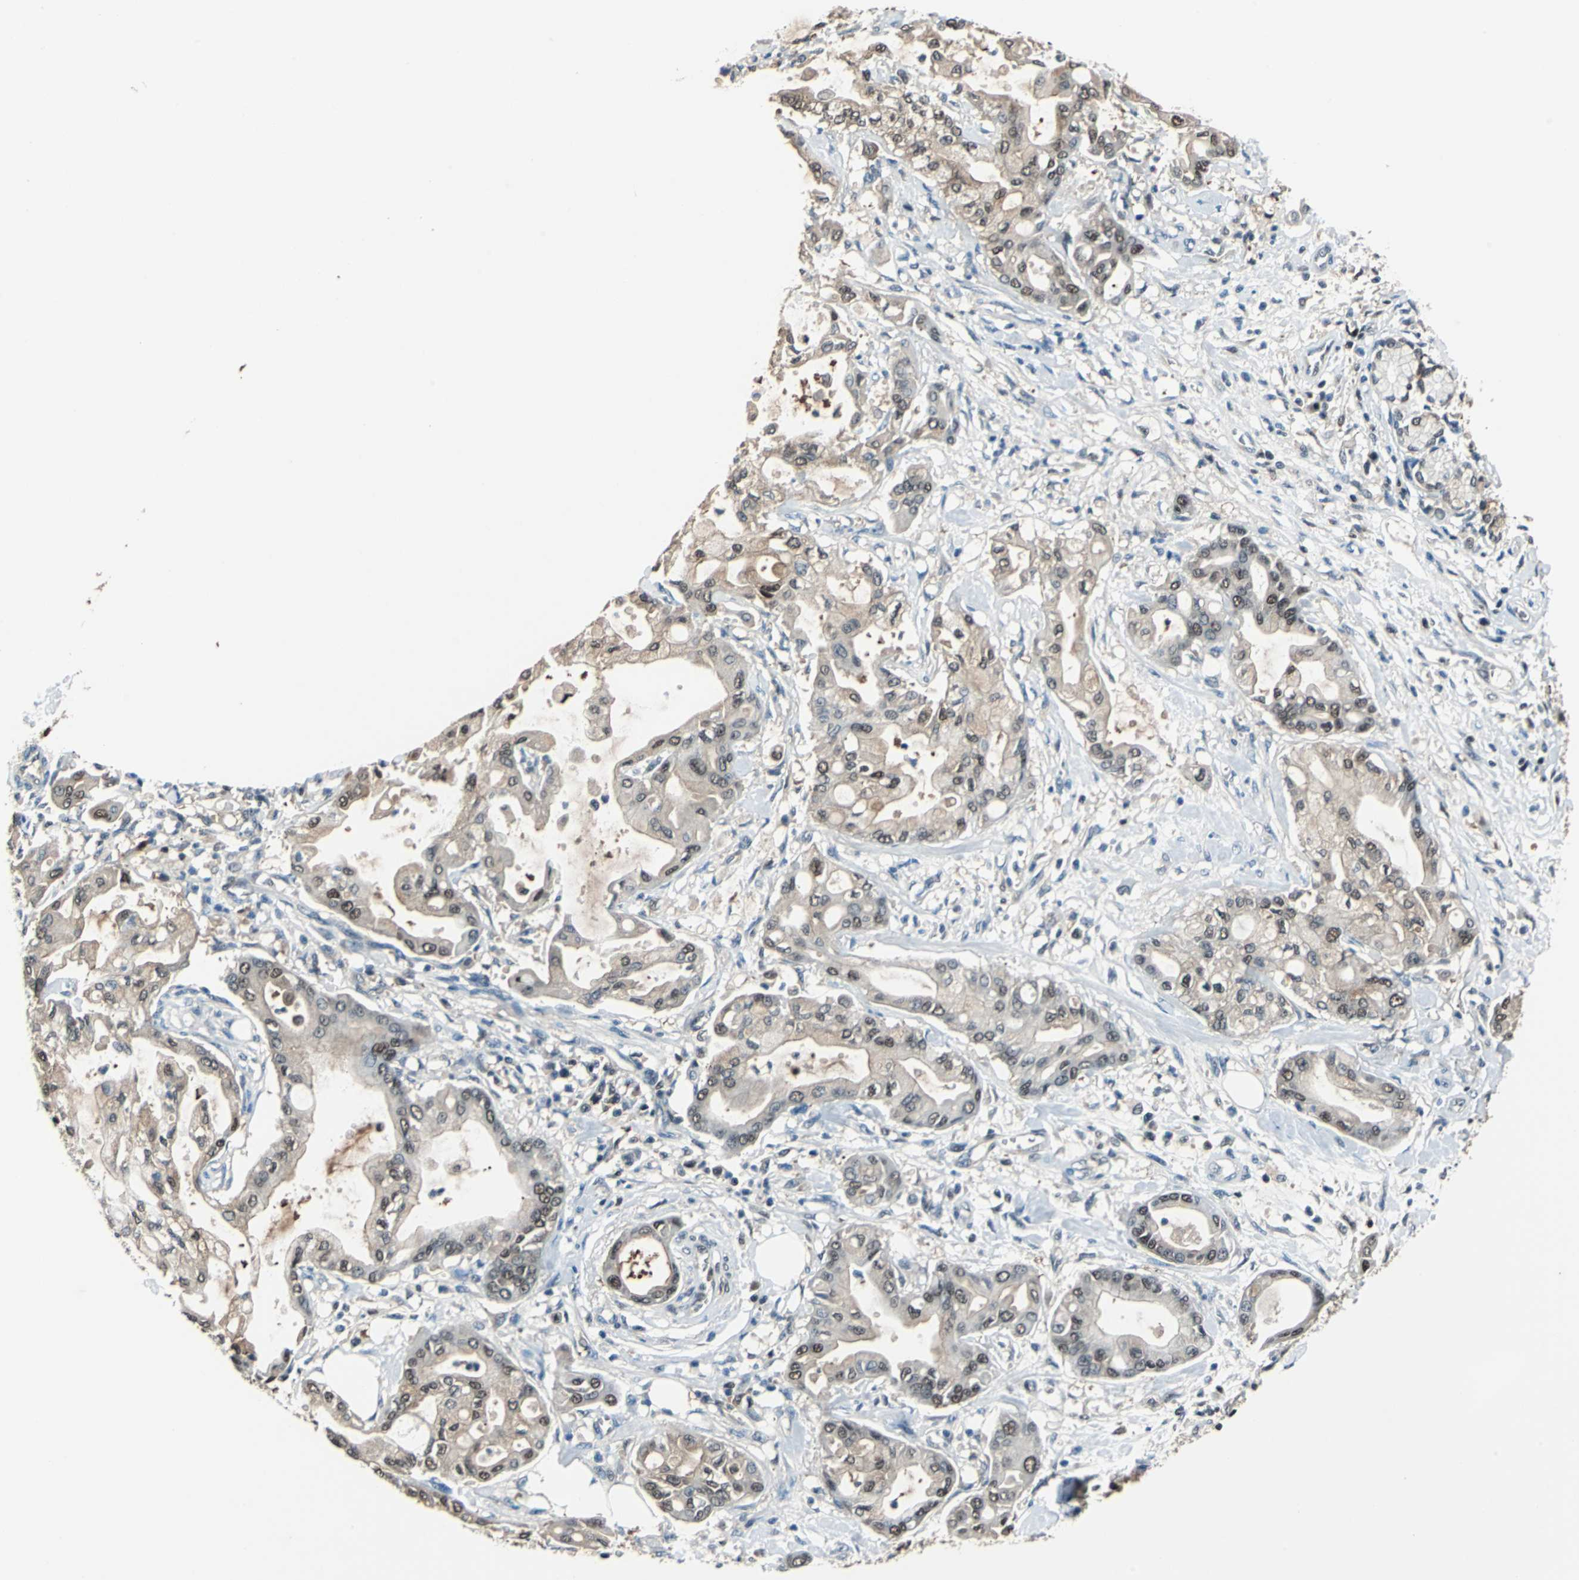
{"staining": {"intensity": "weak", "quantity": "25%-75%", "location": "cytoplasmic/membranous,nuclear"}, "tissue": "pancreatic cancer", "cell_type": "Tumor cells", "image_type": "cancer", "snomed": [{"axis": "morphology", "description": "Adenocarcinoma, NOS"}, {"axis": "morphology", "description": "Adenocarcinoma, metastatic, NOS"}, {"axis": "topography", "description": "Lymph node"}, {"axis": "topography", "description": "Pancreas"}, {"axis": "topography", "description": "Duodenum"}], "caption": "Protein expression by immunohistochemistry demonstrates weak cytoplasmic/membranous and nuclear expression in about 25%-75% of tumor cells in adenocarcinoma (pancreatic).", "gene": "PSME1", "patient": {"sex": "female", "age": 64}}